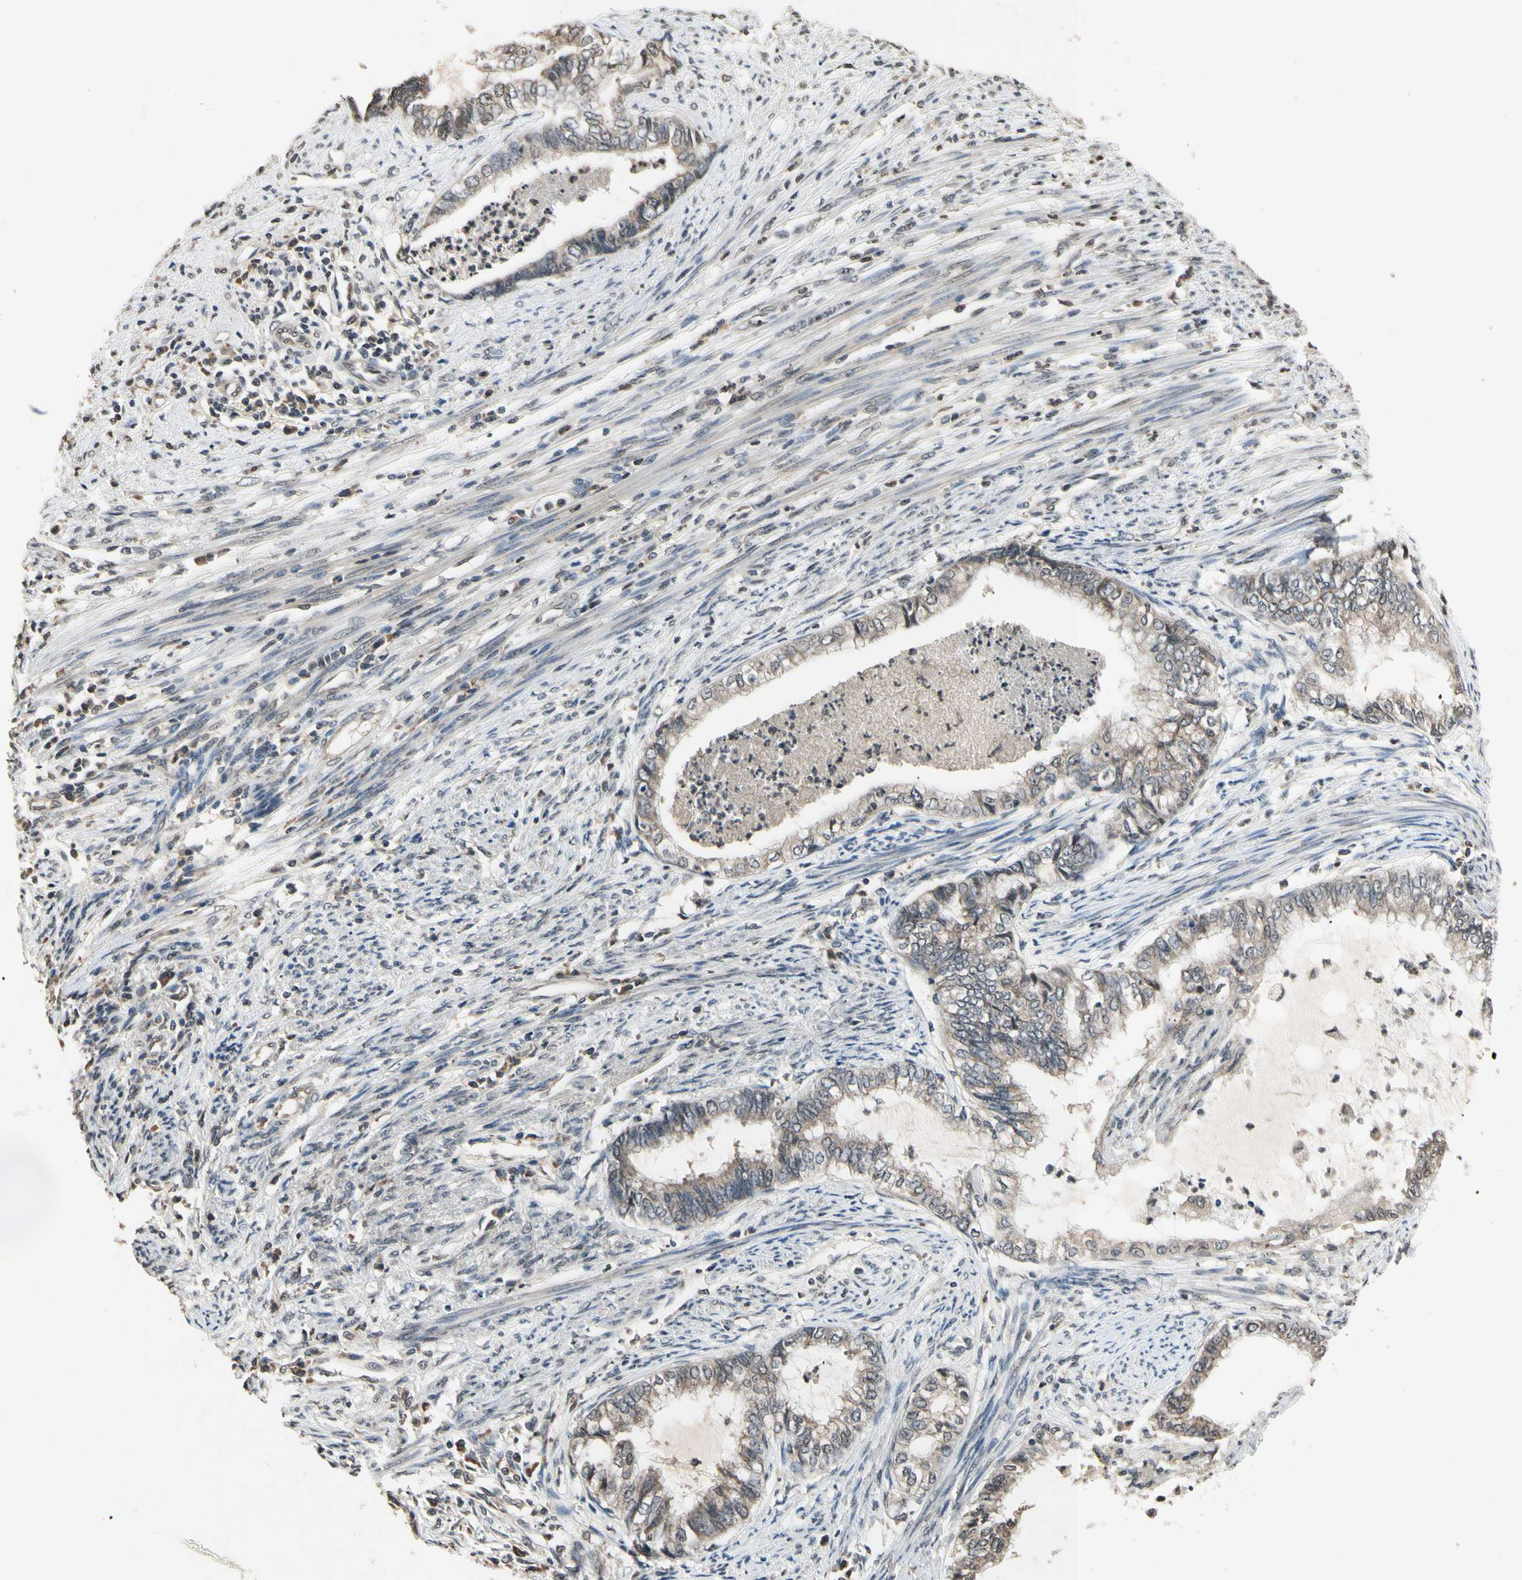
{"staining": {"intensity": "weak", "quantity": ">75%", "location": "cytoplasmic/membranous"}, "tissue": "endometrial cancer", "cell_type": "Tumor cells", "image_type": "cancer", "snomed": [{"axis": "morphology", "description": "Adenocarcinoma, NOS"}, {"axis": "topography", "description": "Endometrium"}], "caption": "There is low levels of weak cytoplasmic/membranous staining in tumor cells of adenocarcinoma (endometrial), as demonstrated by immunohistochemical staining (brown color).", "gene": "GCLC", "patient": {"sex": "female", "age": 79}}